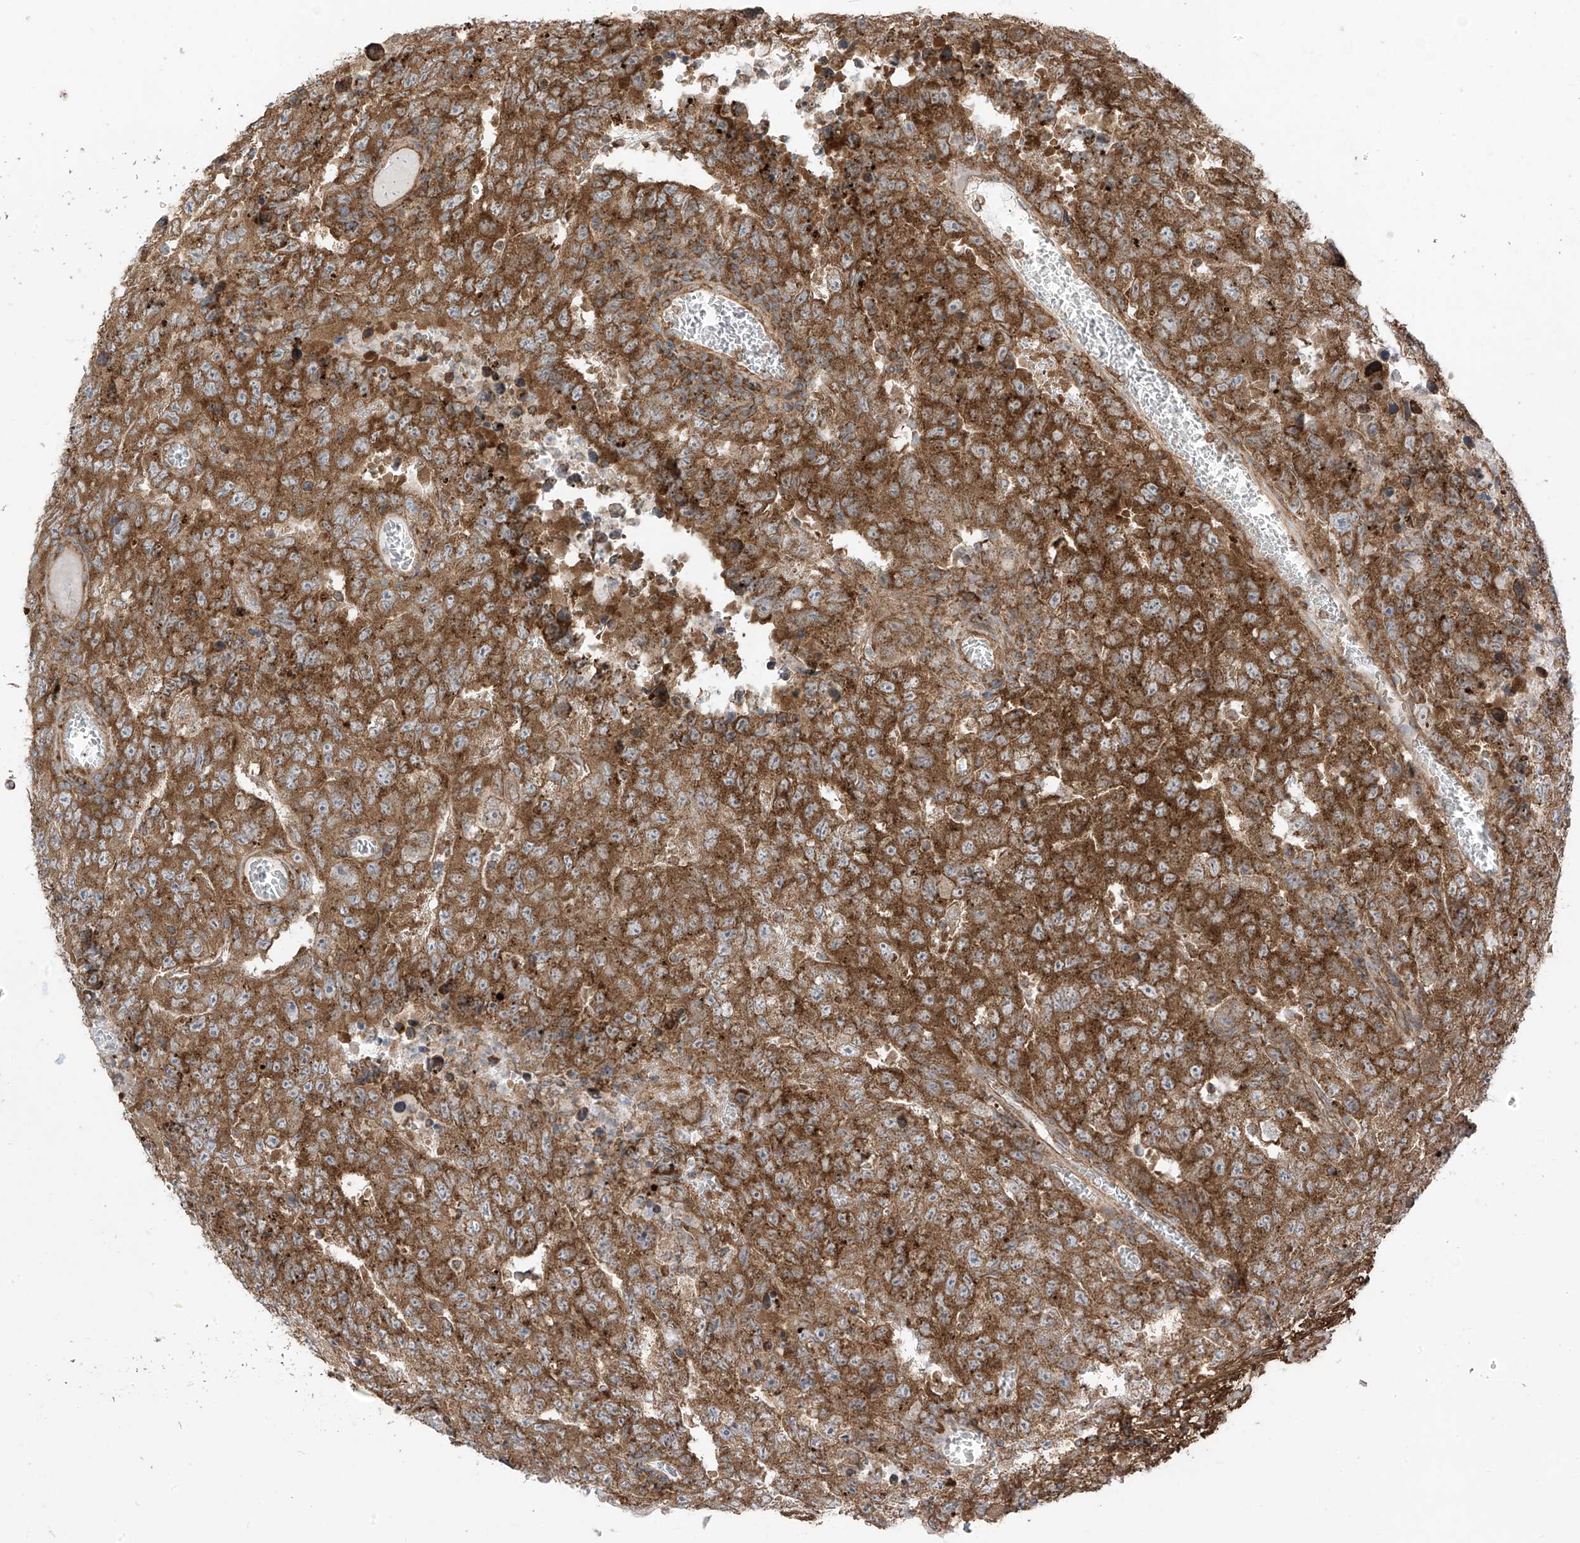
{"staining": {"intensity": "moderate", "quantity": ">75%", "location": "cytoplasmic/membranous"}, "tissue": "testis cancer", "cell_type": "Tumor cells", "image_type": "cancer", "snomed": [{"axis": "morphology", "description": "Carcinoma, Embryonal, NOS"}, {"axis": "topography", "description": "Testis"}], "caption": "Immunohistochemistry (IHC) image of neoplastic tissue: human testis embryonal carcinoma stained using immunohistochemistry (IHC) reveals medium levels of moderate protein expression localized specifically in the cytoplasmic/membranous of tumor cells, appearing as a cytoplasmic/membranous brown color.", "gene": "REPS1", "patient": {"sex": "male", "age": 26}}